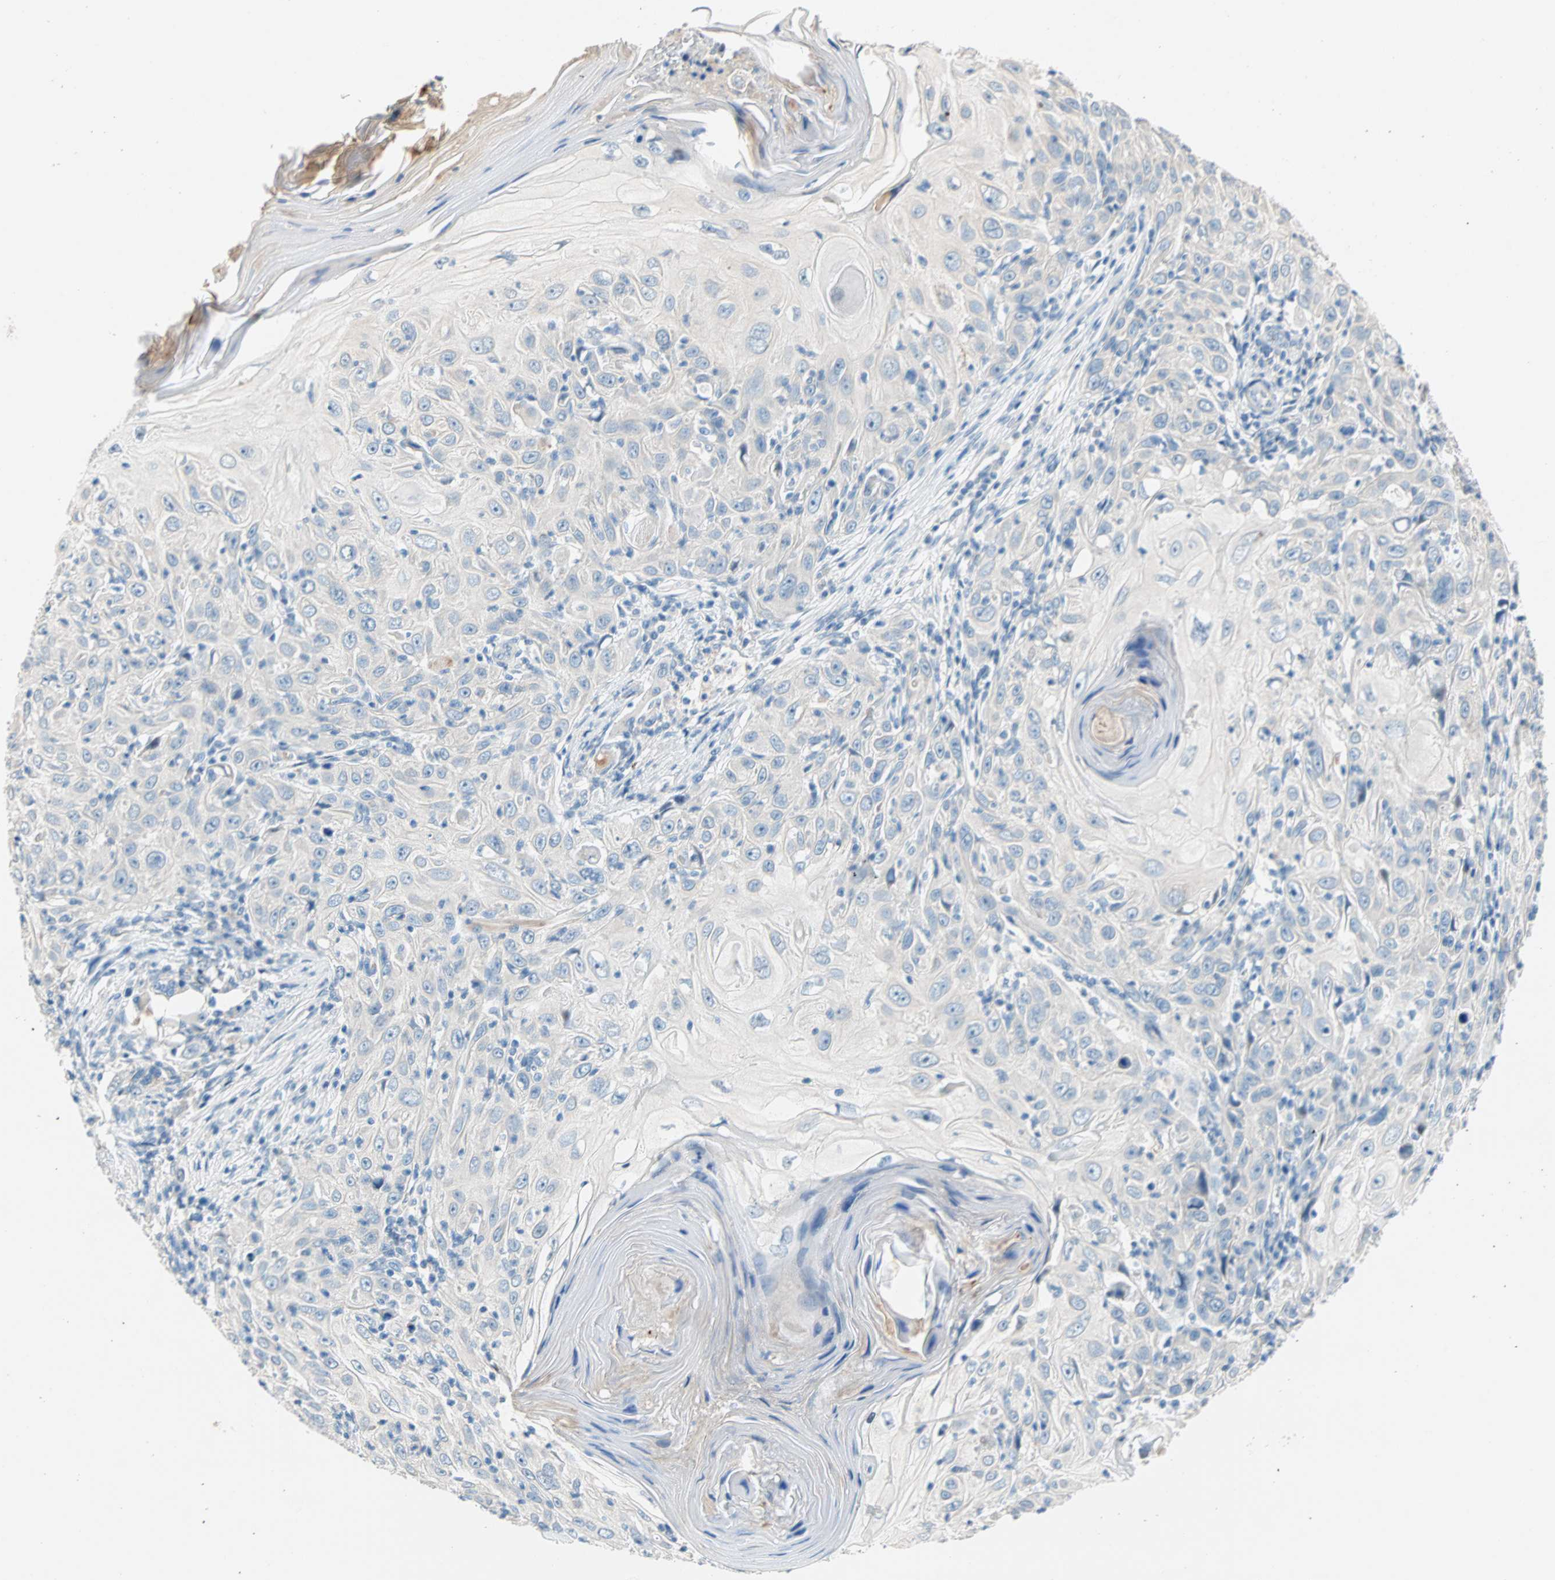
{"staining": {"intensity": "negative", "quantity": "none", "location": "none"}, "tissue": "skin cancer", "cell_type": "Tumor cells", "image_type": "cancer", "snomed": [{"axis": "morphology", "description": "Squamous cell carcinoma, NOS"}, {"axis": "topography", "description": "Skin"}], "caption": "Tumor cells are negative for brown protein staining in squamous cell carcinoma (skin).", "gene": "TMEM163", "patient": {"sex": "female", "age": 88}}